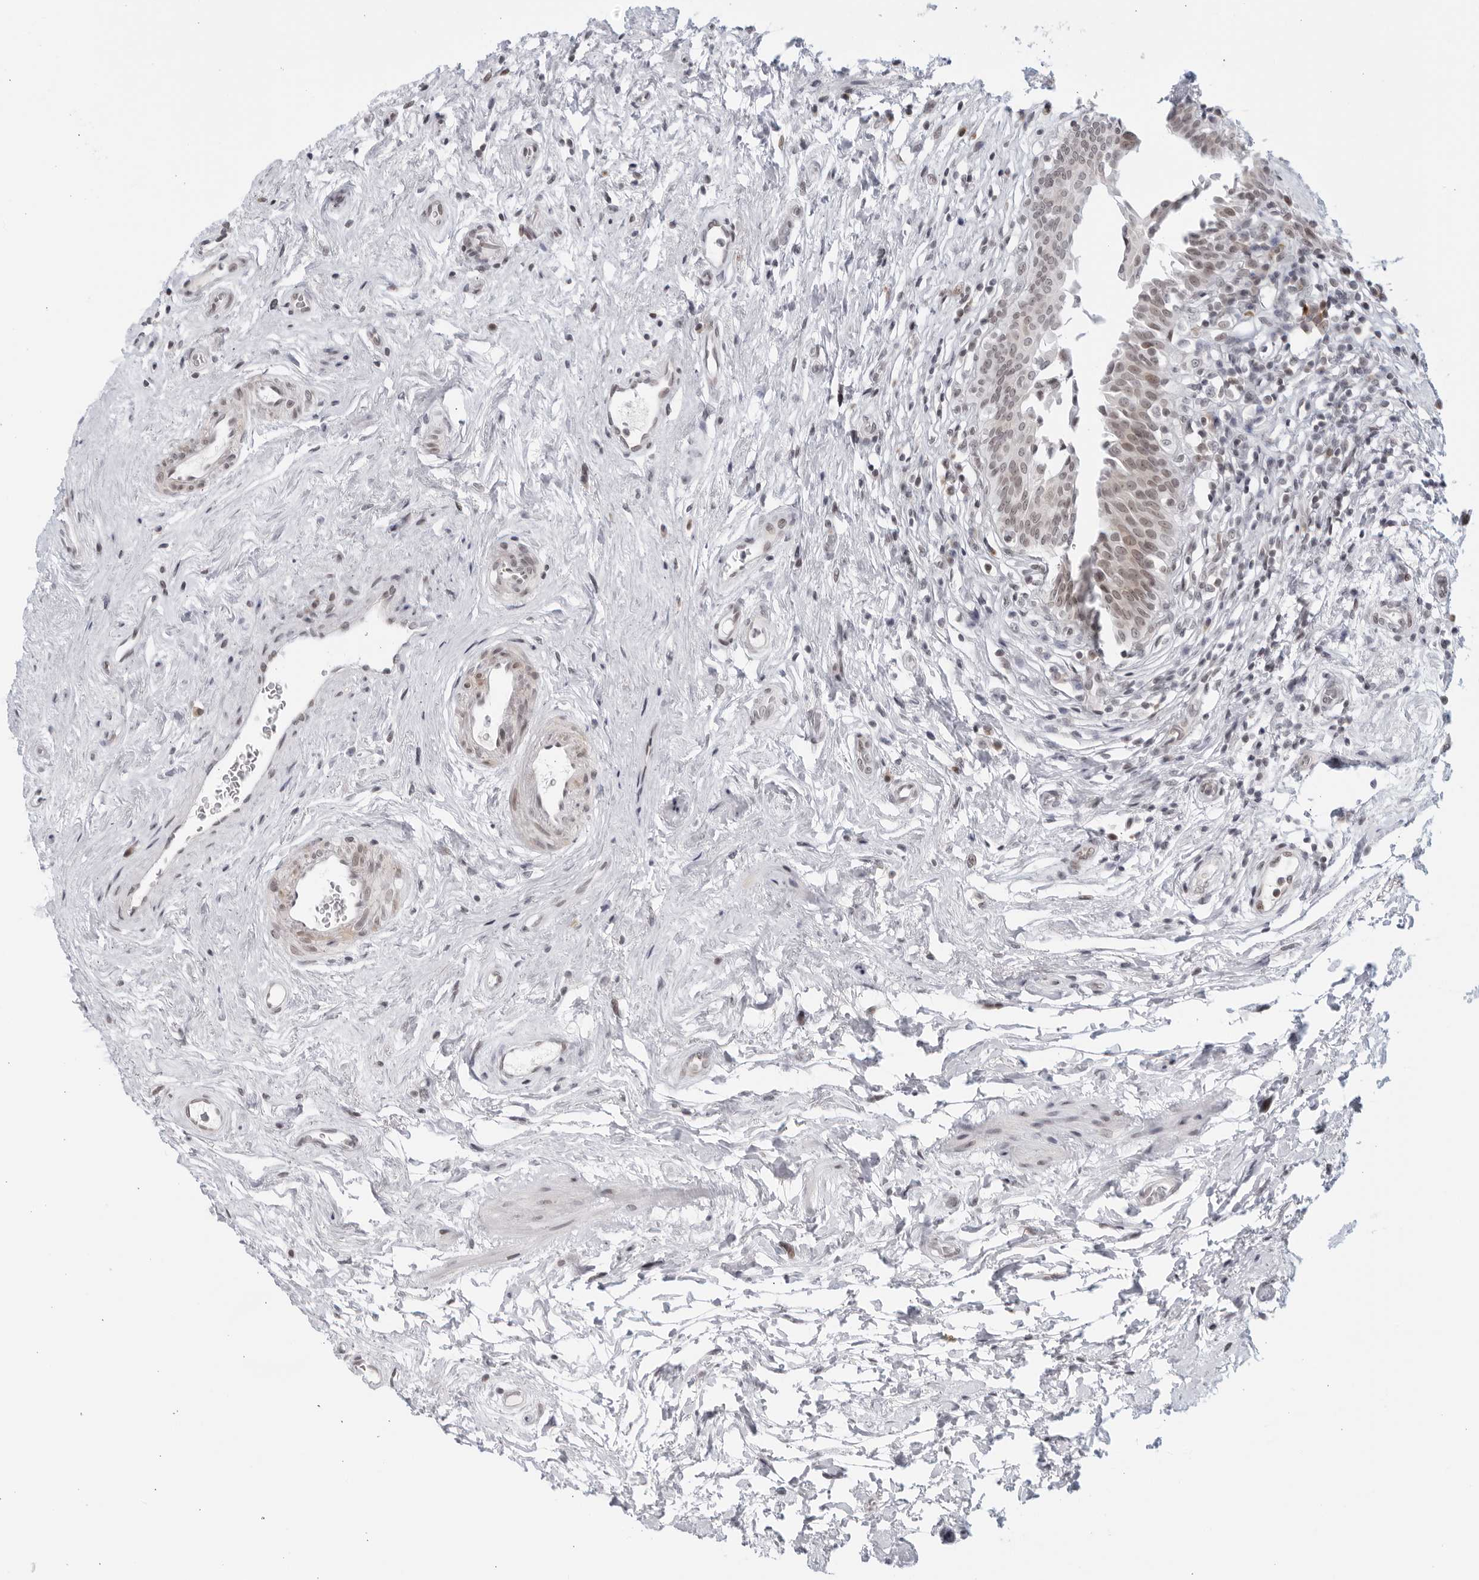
{"staining": {"intensity": "weak", "quantity": "25%-75%", "location": "cytoplasmic/membranous,nuclear"}, "tissue": "urinary bladder", "cell_type": "Urothelial cells", "image_type": "normal", "snomed": [{"axis": "morphology", "description": "Normal tissue, NOS"}, {"axis": "topography", "description": "Urinary bladder"}], "caption": "A high-resolution image shows immunohistochemistry staining of benign urinary bladder, which demonstrates weak cytoplasmic/membranous,nuclear expression in about 25%-75% of urothelial cells.", "gene": "RAB11FIP3", "patient": {"sex": "male", "age": 83}}